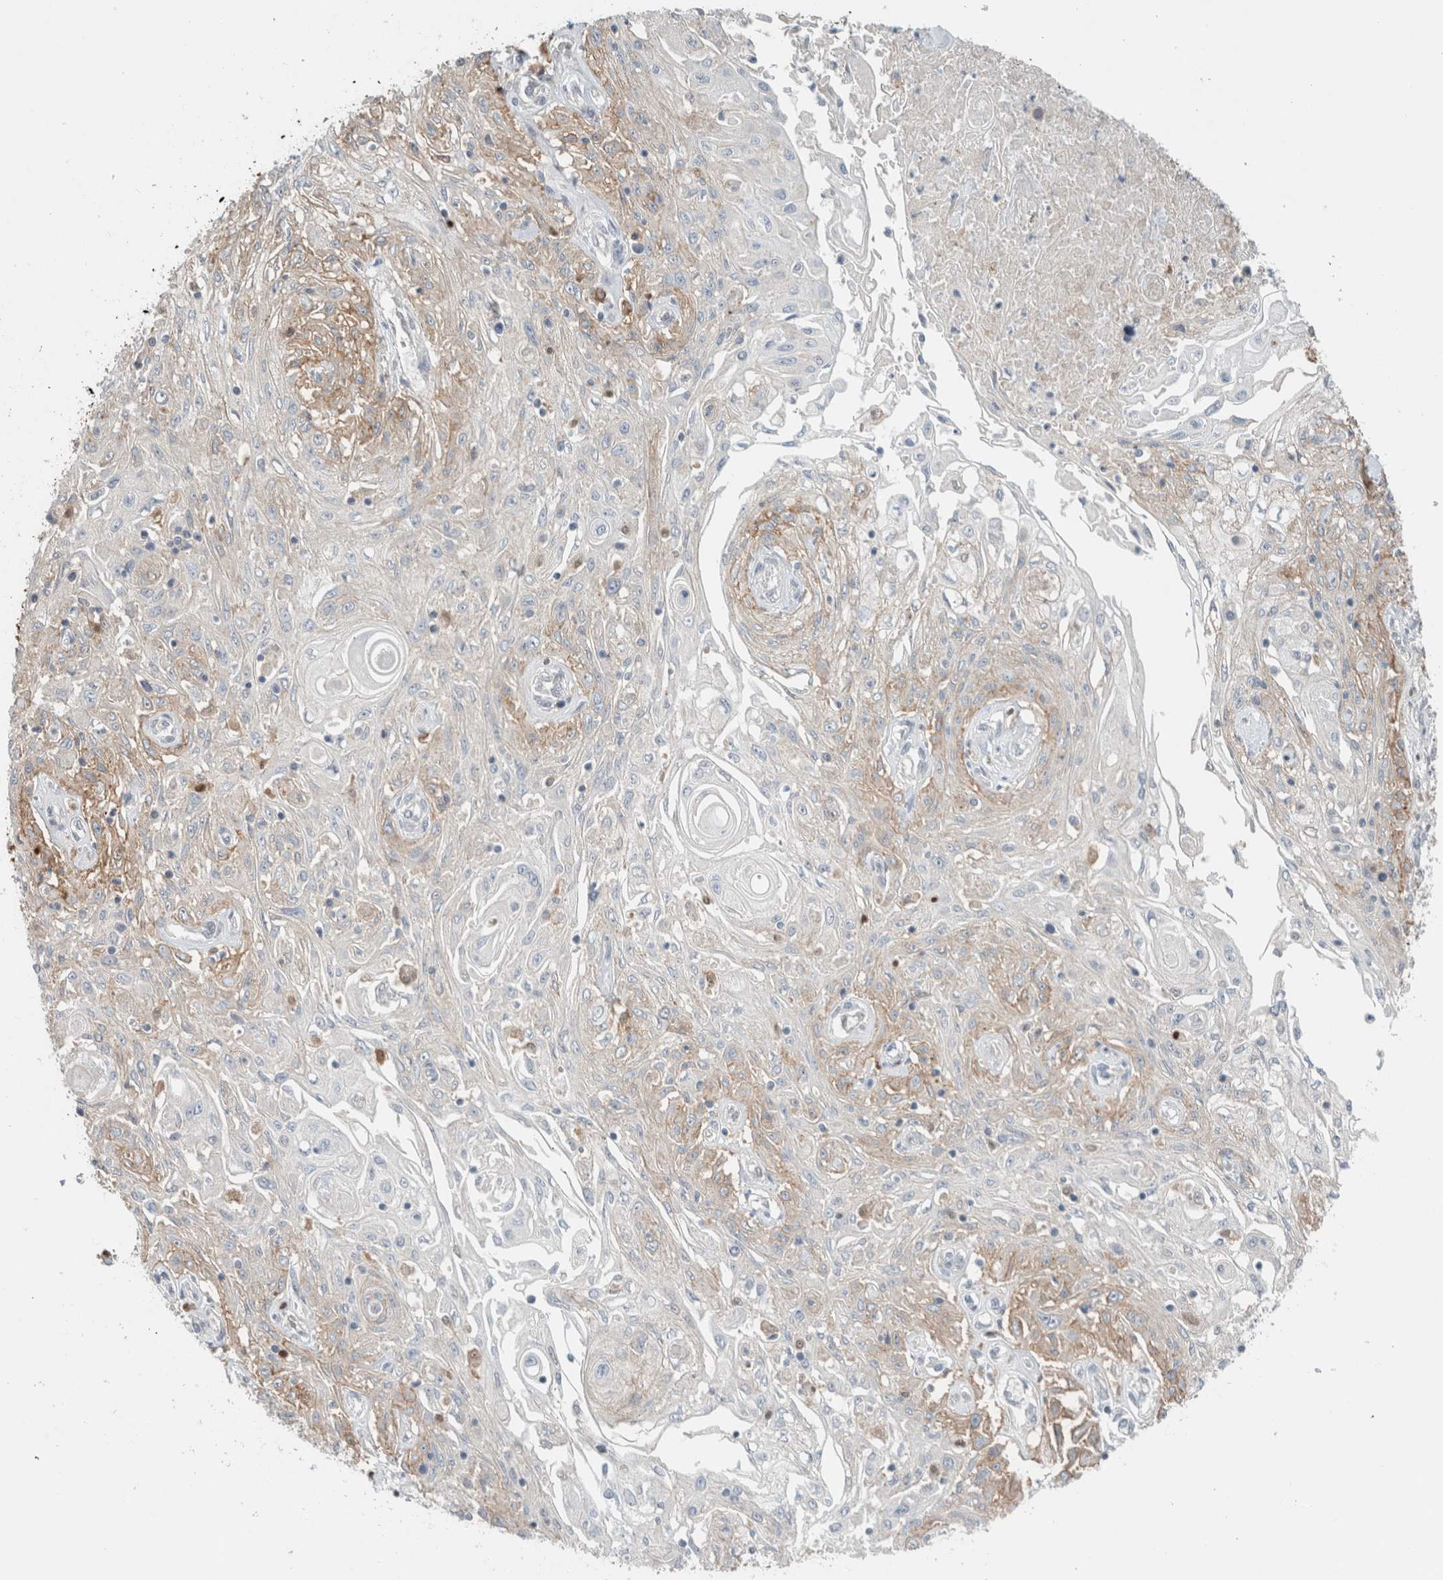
{"staining": {"intensity": "weak", "quantity": "<25%", "location": "cytoplasmic/membranous"}, "tissue": "skin cancer", "cell_type": "Tumor cells", "image_type": "cancer", "snomed": [{"axis": "morphology", "description": "Squamous cell carcinoma, NOS"}, {"axis": "morphology", "description": "Squamous cell carcinoma, metastatic, NOS"}, {"axis": "topography", "description": "Skin"}, {"axis": "topography", "description": "Lymph node"}], "caption": "This is an immunohistochemistry histopathology image of human skin cancer (metastatic squamous cell carcinoma). There is no staining in tumor cells.", "gene": "ERCC6L2", "patient": {"sex": "male", "age": 75}}